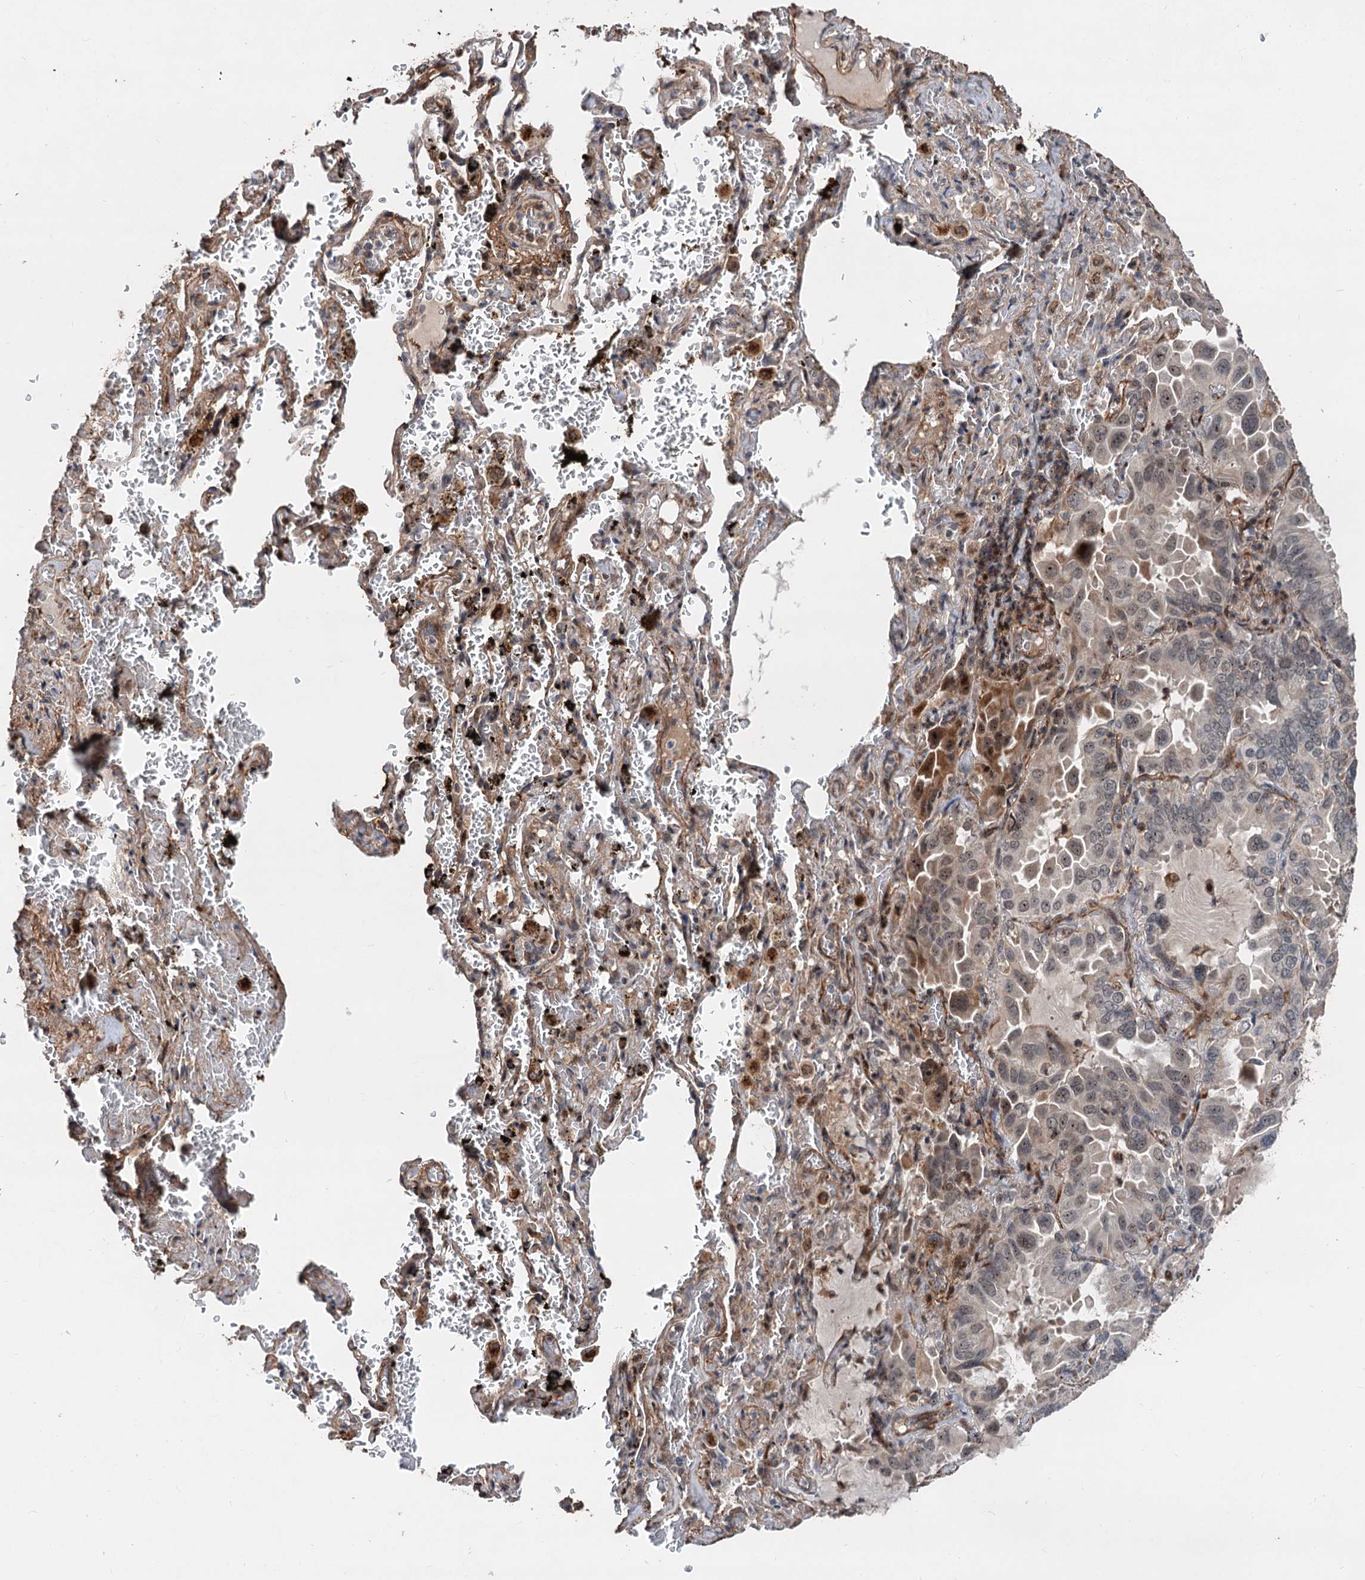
{"staining": {"intensity": "weak", "quantity": "<25%", "location": "nuclear"}, "tissue": "lung cancer", "cell_type": "Tumor cells", "image_type": "cancer", "snomed": [{"axis": "morphology", "description": "Adenocarcinoma, NOS"}, {"axis": "topography", "description": "Lung"}], "caption": "Tumor cells are negative for protein expression in human lung adenocarcinoma.", "gene": "TMA16", "patient": {"sex": "male", "age": 64}}